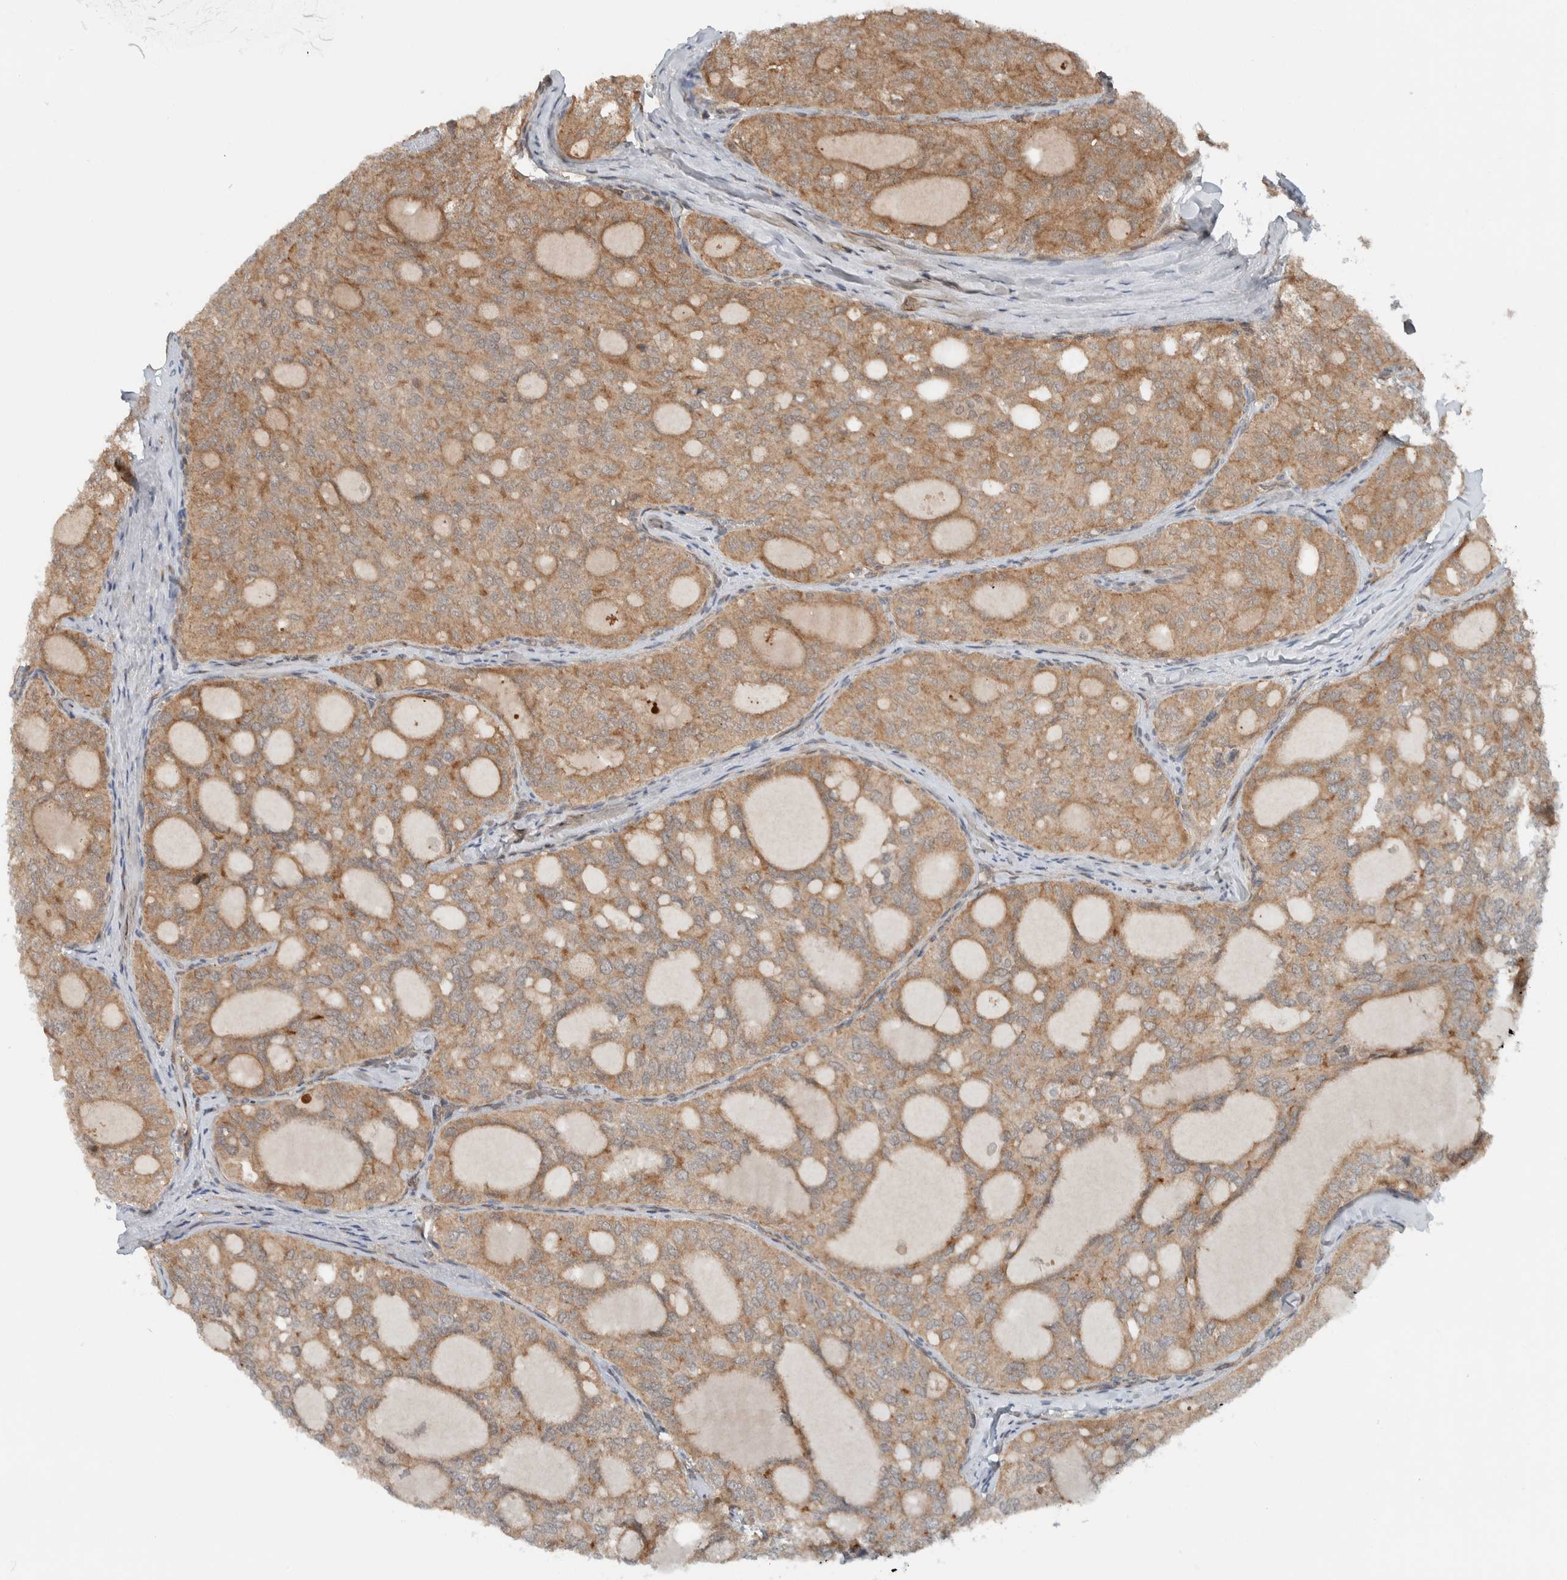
{"staining": {"intensity": "moderate", "quantity": ">75%", "location": "cytoplasmic/membranous"}, "tissue": "thyroid cancer", "cell_type": "Tumor cells", "image_type": "cancer", "snomed": [{"axis": "morphology", "description": "Follicular adenoma carcinoma, NOS"}, {"axis": "topography", "description": "Thyroid gland"}], "caption": "The image displays a brown stain indicating the presence of a protein in the cytoplasmic/membranous of tumor cells in thyroid cancer (follicular adenoma carcinoma).", "gene": "KLHL6", "patient": {"sex": "male", "age": 75}}